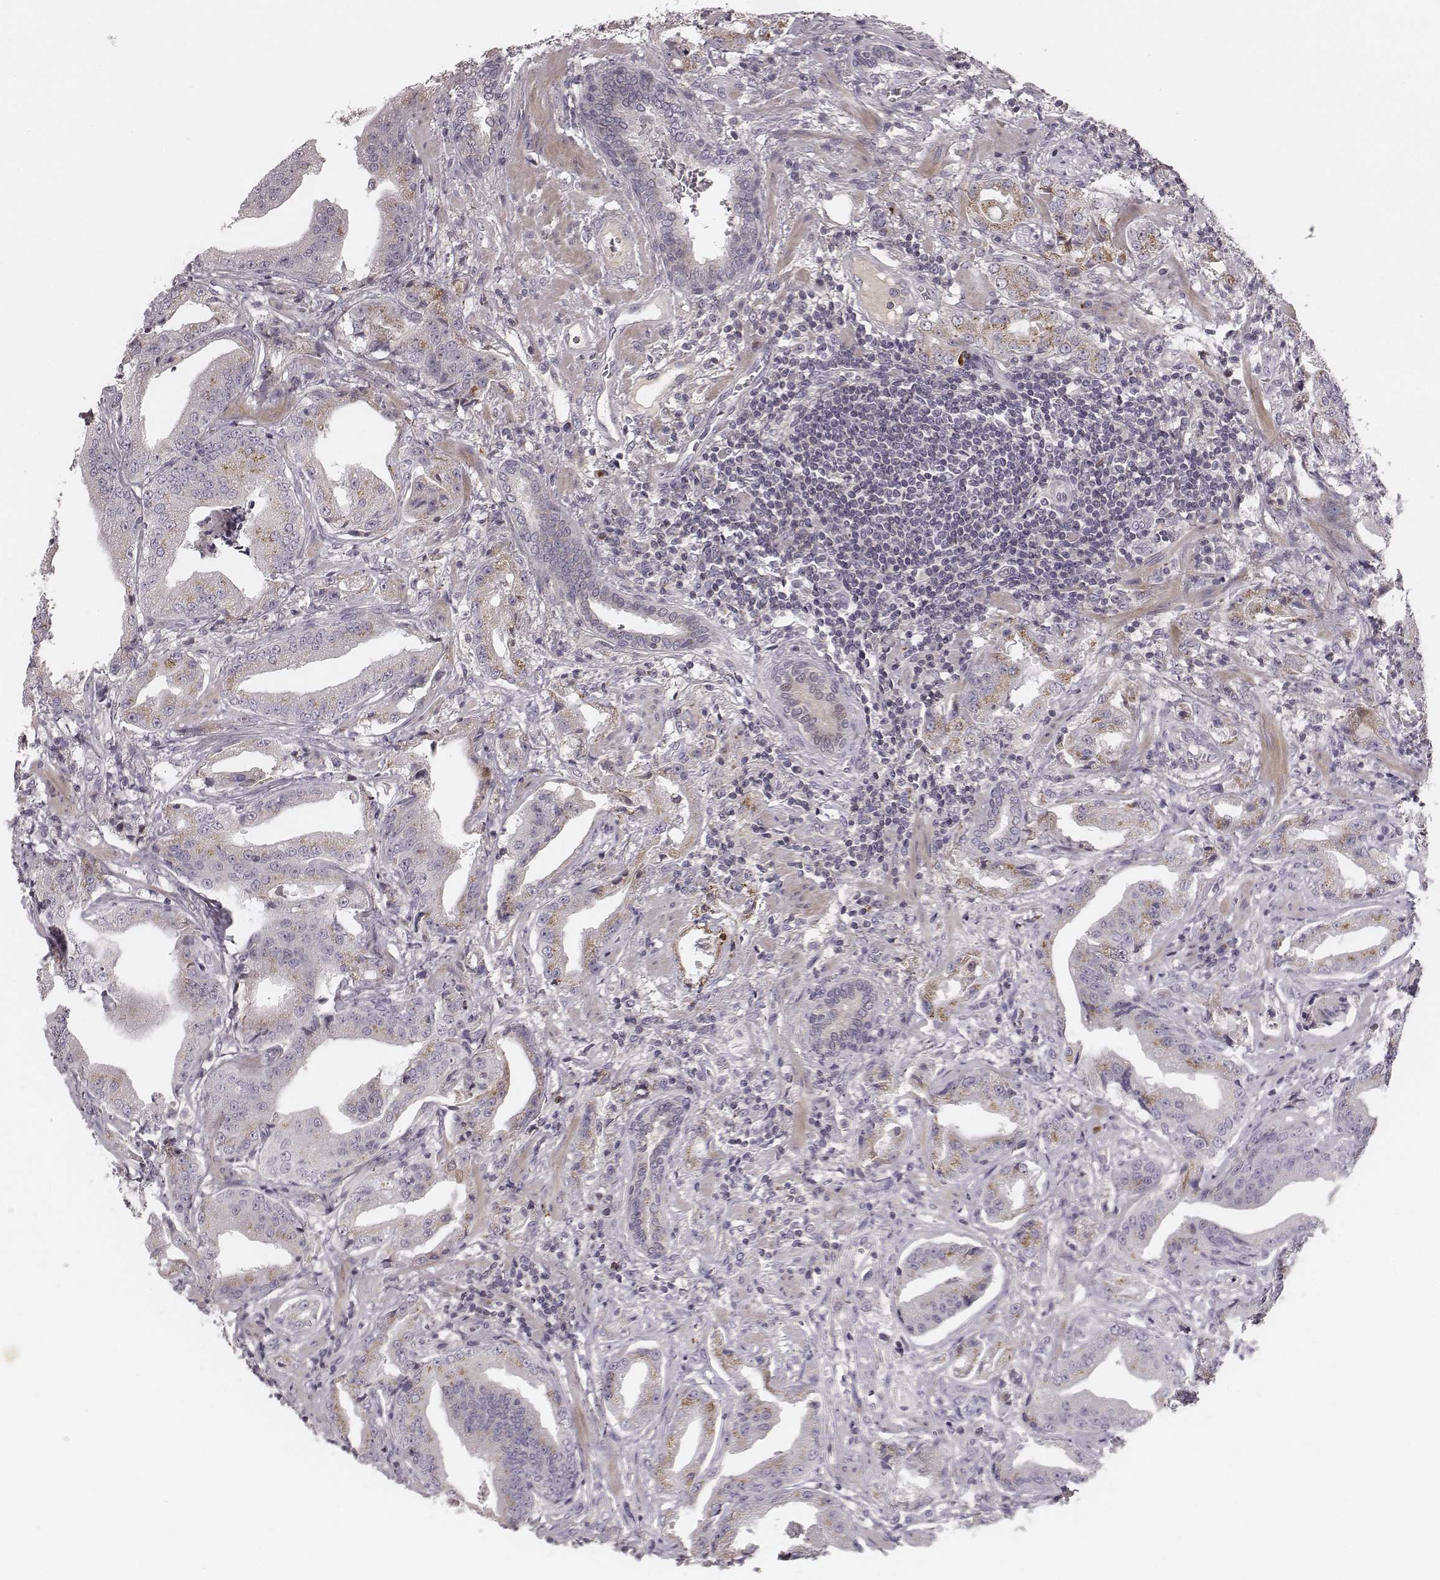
{"staining": {"intensity": "moderate", "quantity": ">75%", "location": "cytoplasmic/membranous"}, "tissue": "prostate cancer", "cell_type": "Tumor cells", "image_type": "cancer", "snomed": [{"axis": "morphology", "description": "Adenocarcinoma, Low grade"}, {"axis": "topography", "description": "Prostate"}], "caption": "Immunohistochemistry of human adenocarcinoma (low-grade) (prostate) exhibits medium levels of moderate cytoplasmic/membranous expression in about >75% of tumor cells.", "gene": "SDCBP2", "patient": {"sex": "male", "age": 62}}